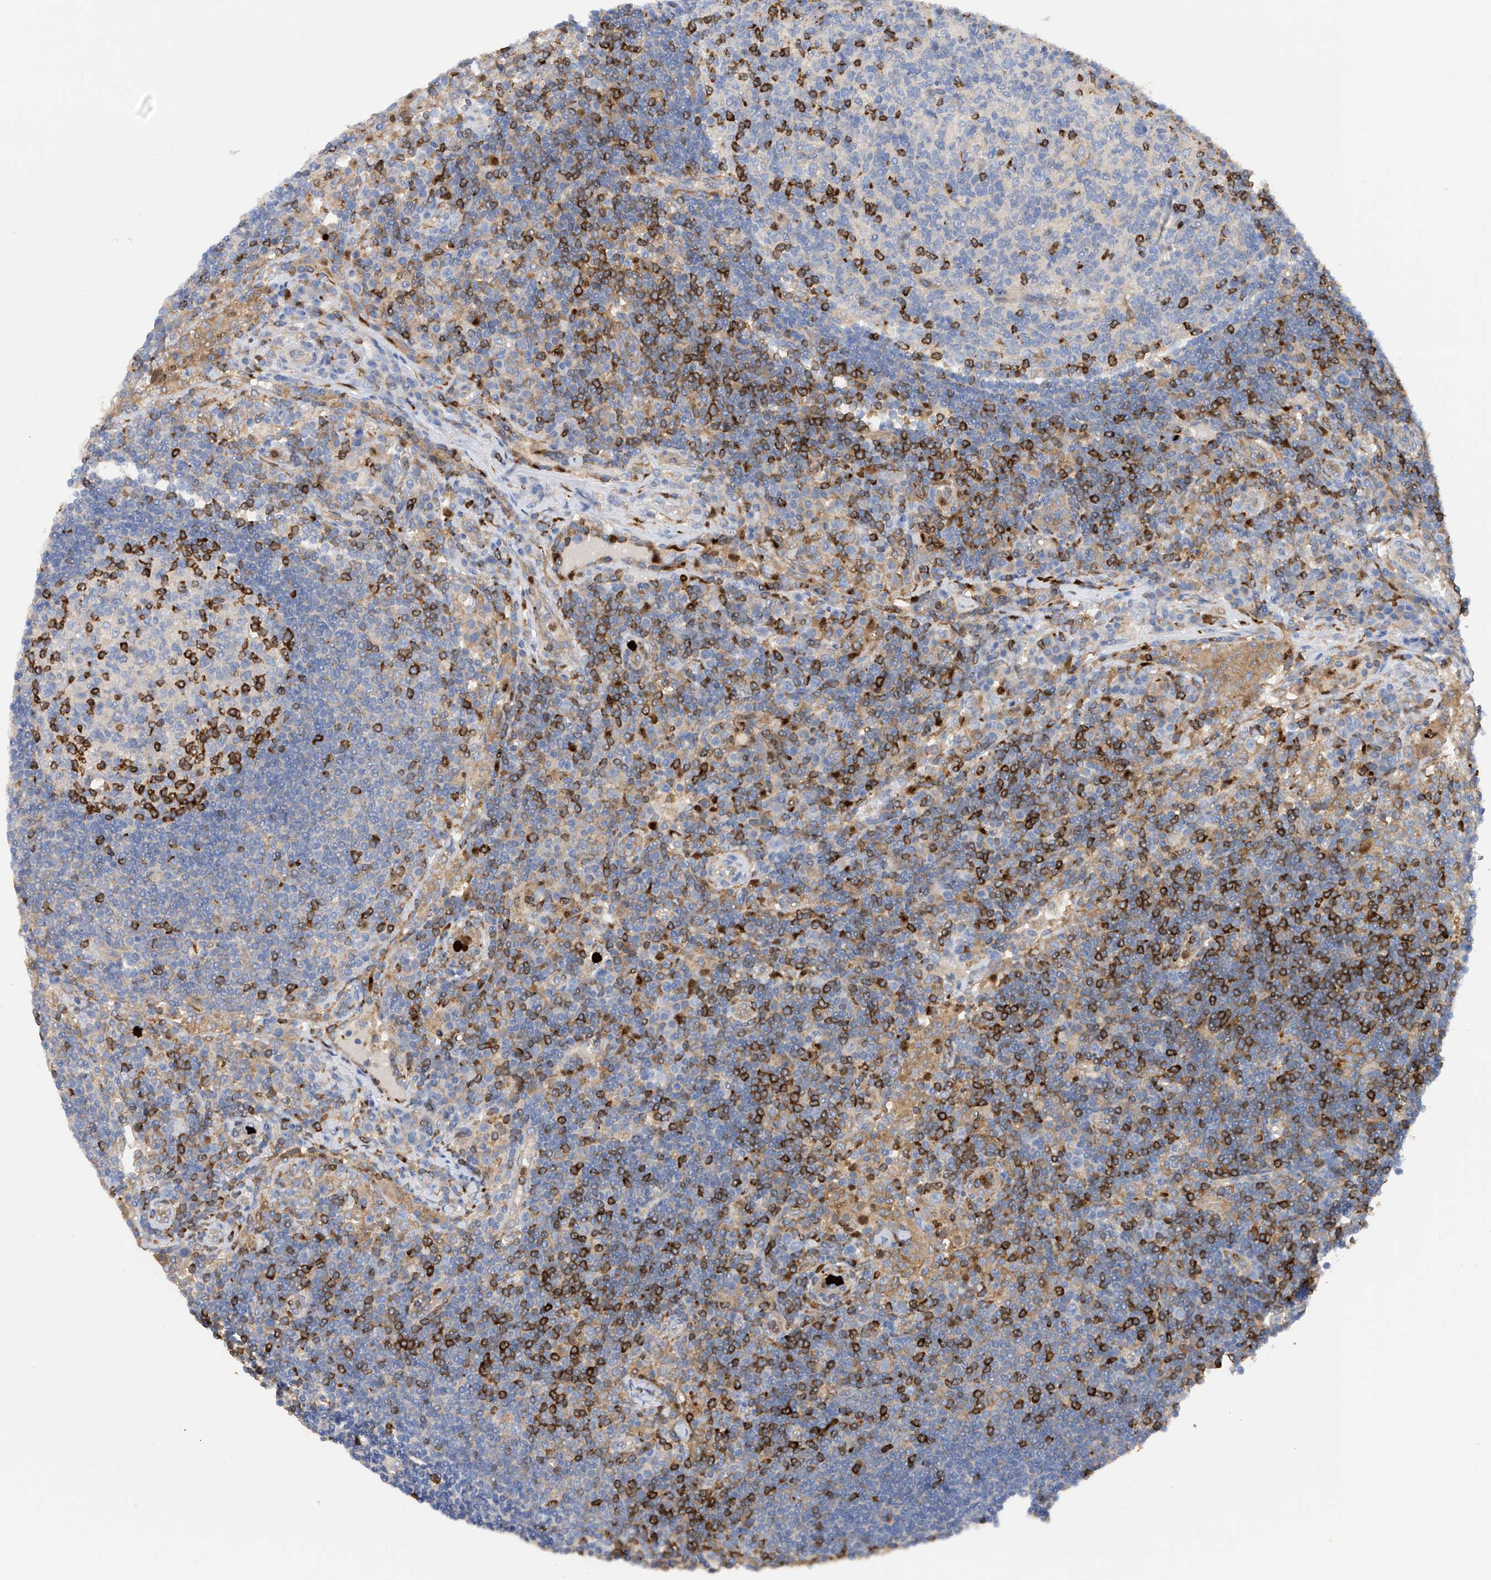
{"staining": {"intensity": "strong", "quantity": "<25%", "location": "cytoplasmic/membranous"}, "tissue": "lymph node", "cell_type": "Germinal center cells", "image_type": "normal", "snomed": [{"axis": "morphology", "description": "Normal tissue, NOS"}, {"axis": "topography", "description": "Lymph node"}], "caption": "Immunohistochemistry (IHC) image of unremarkable lymph node: human lymph node stained using IHC shows medium levels of strong protein expression localized specifically in the cytoplasmic/membranous of germinal center cells, appearing as a cytoplasmic/membranous brown color.", "gene": "PHACTR2", "patient": {"sex": "female", "age": 53}}